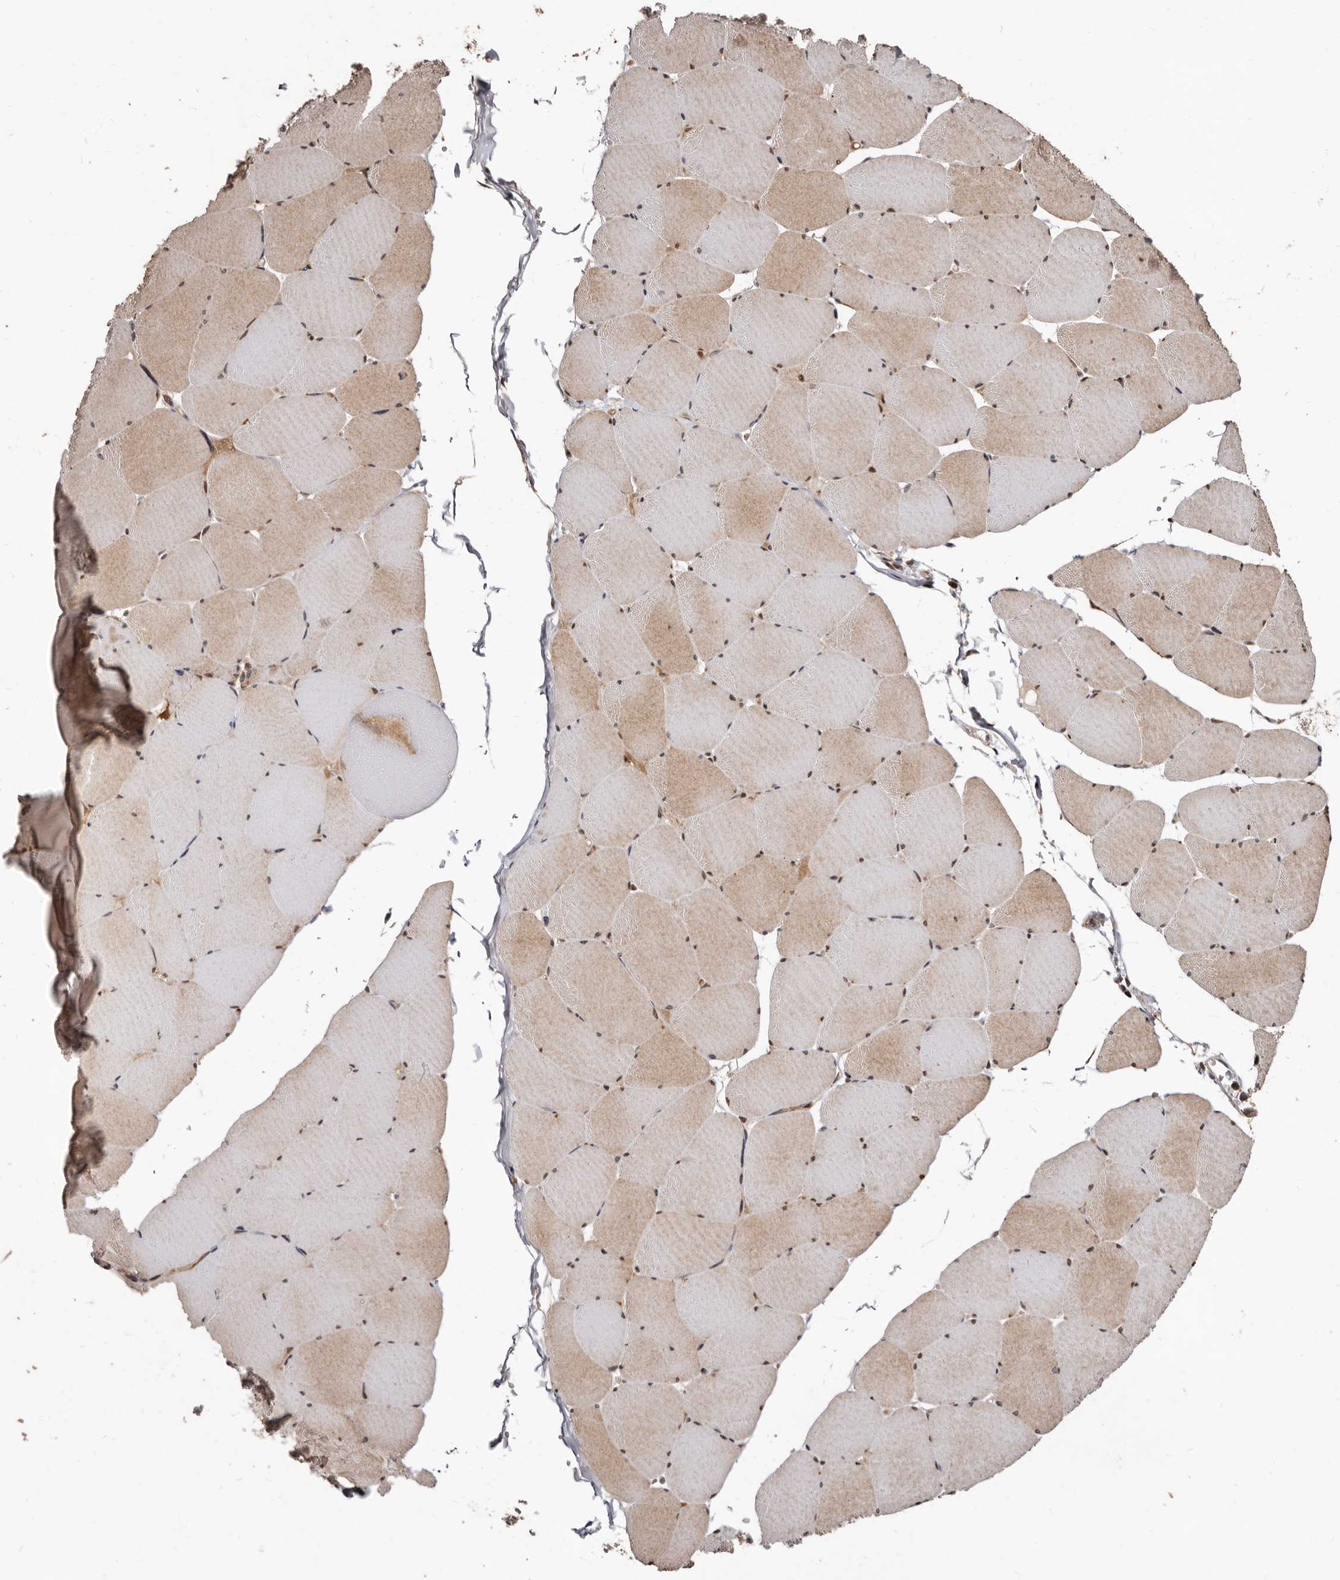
{"staining": {"intensity": "moderate", "quantity": "<25%", "location": "cytoplasmic/membranous,nuclear"}, "tissue": "skeletal muscle", "cell_type": "Myocytes", "image_type": "normal", "snomed": [{"axis": "morphology", "description": "Normal tissue, NOS"}, {"axis": "topography", "description": "Skeletal muscle"}, {"axis": "topography", "description": "Head-Neck"}], "caption": "Immunohistochemistry (IHC) staining of benign skeletal muscle, which reveals low levels of moderate cytoplasmic/membranous,nuclear staining in approximately <25% of myocytes indicating moderate cytoplasmic/membranous,nuclear protein positivity. The staining was performed using DAB (brown) for protein detection and nuclei were counterstained in hematoxylin (blue).", "gene": "WEE2", "patient": {"sex": "male", "age": 66}}